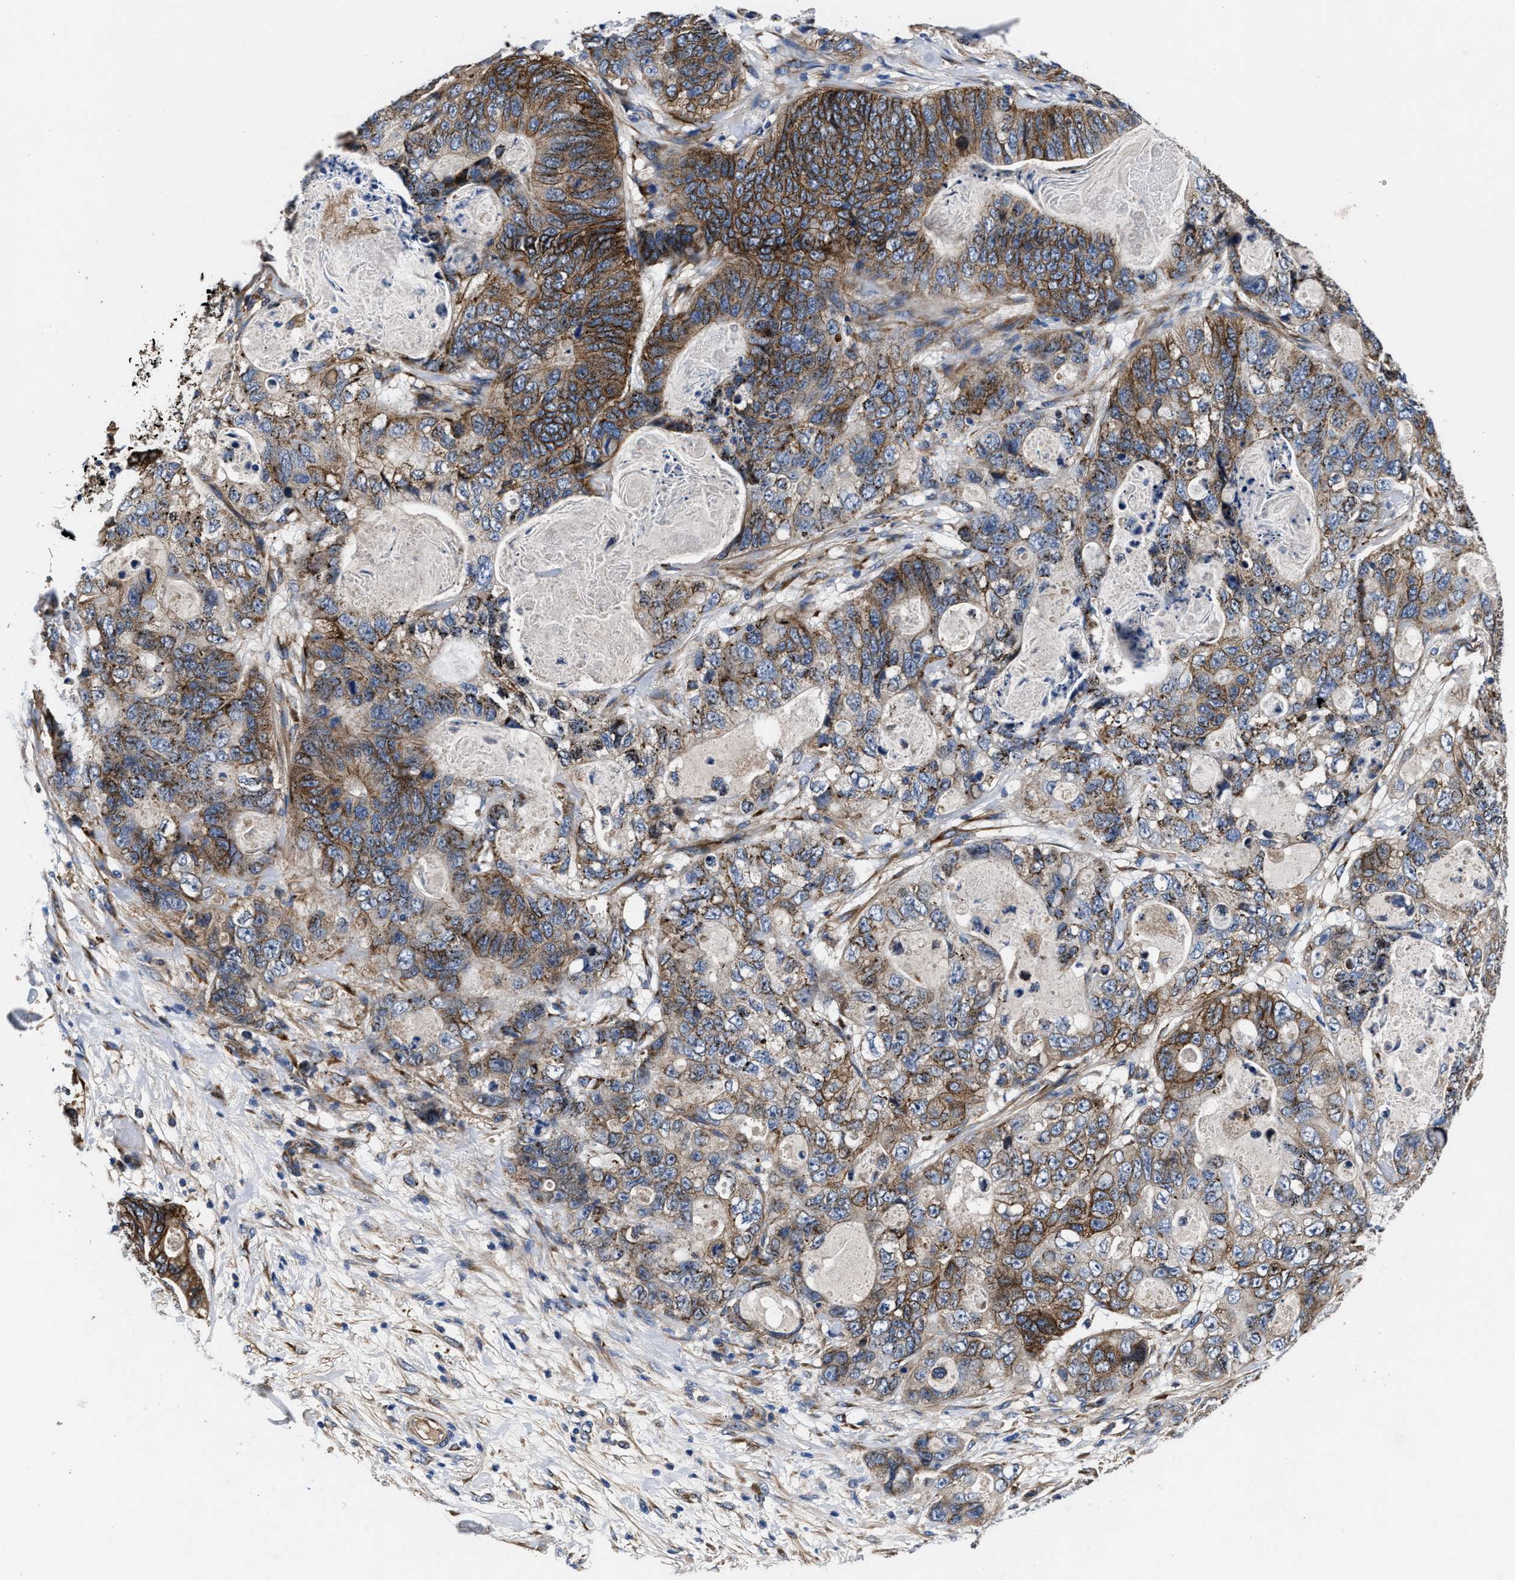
{"staining": {"intensity": "strong", "quantity": ">75%", "location": "cytoplasmic/membranous"}, "tissue": "stomach cancer", "cell_type": "Tumor cells", "image_type": "cancer", "snomed": [{"axis": "morphology", "description": "Normal tissue, NOS"}, {"axis": "morphology", "description": "Adenocarcinoma, NOS"}, {"axis": "topography", "description": "Stomach"}], "caption": "A micrograph of stomach cancer stained for a protein shows strong cytoplasmic/membranous brown staining in tumor cells.", "gene": "SLC12A2", "patient": {"sex": "female", "age": 89}}